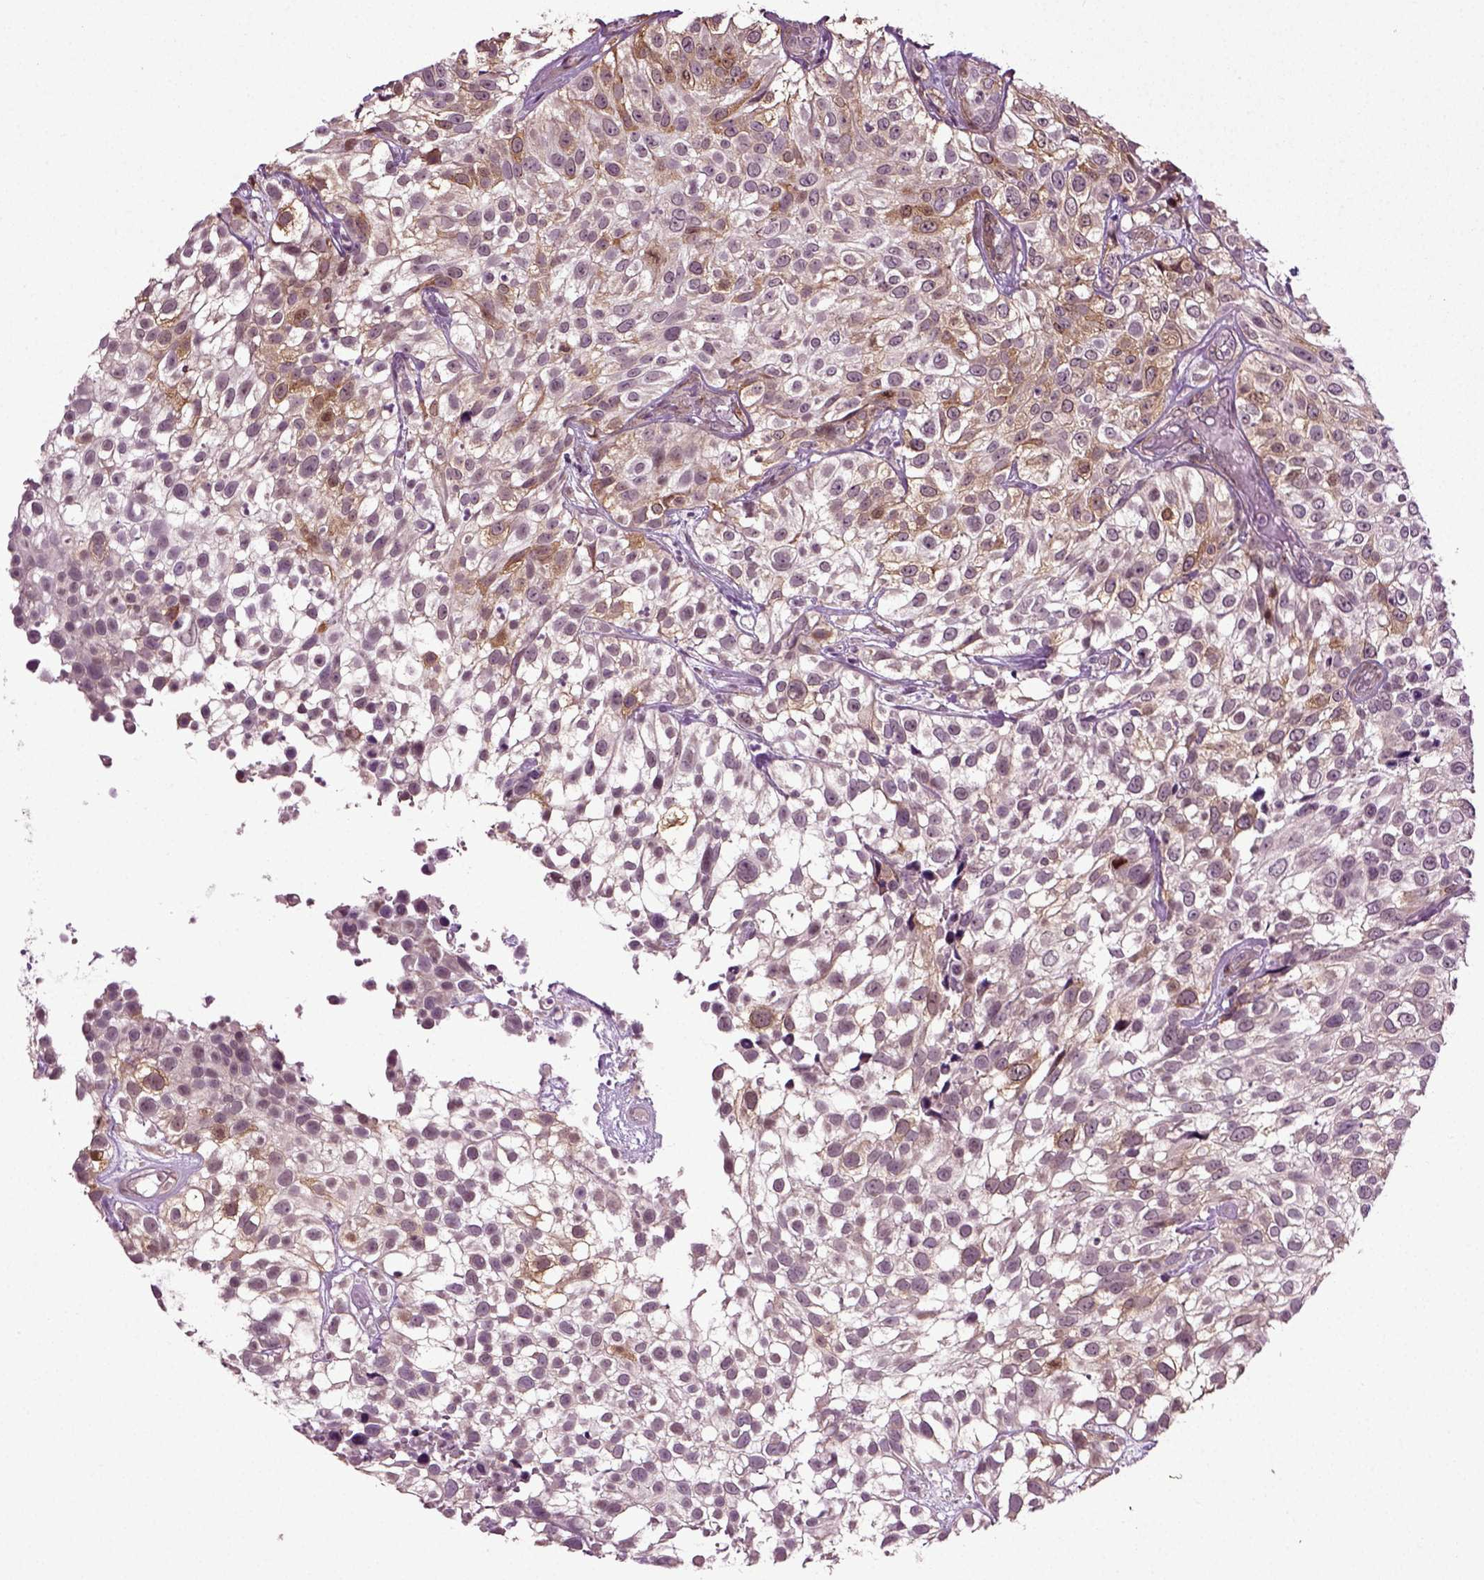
{"staining": {"intensity": "moderate", "quantity": "<25%", "location": "cytoplasmic/membranous"}, "tissue": "urothelial cancer", "cell_type": "Tumor cells", "image_type": "cancer", "snomed": [{"axis": "morphology", "description": "Urothelial carcinoma, High grade"}, {"axis": "topography", "description": "Urinary bladder"}], "caption": "Immunohistochemical staining of urothelial carcinoma (high-grade) exhibits low levels of moderate cytoplasmic/membranous positivity in approximately <25% of tumor cells.", "gene": "KNSTRN", "patient": {"sex": "male", "age": 56}}